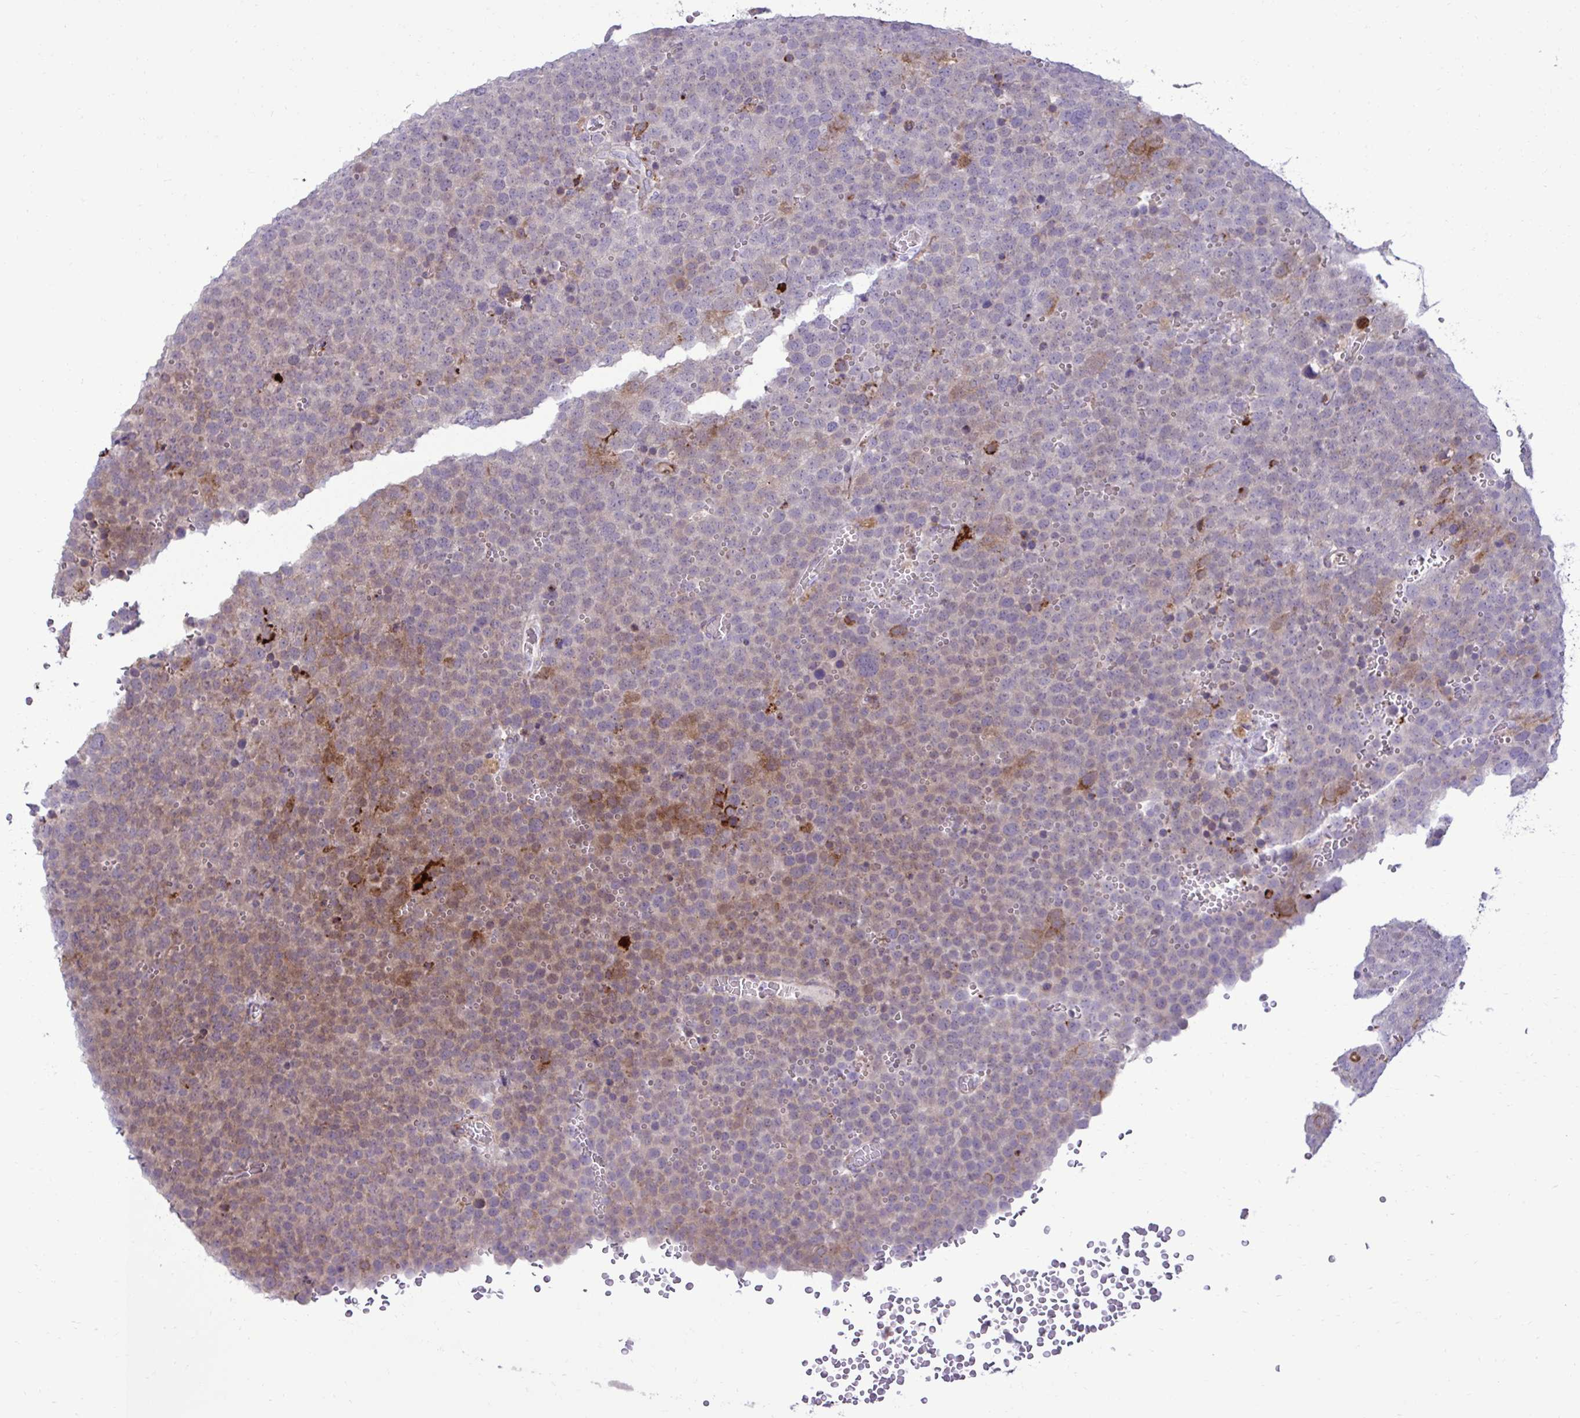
{"staining": {"intensity": "weak", "quantity": "25%-75%", "location": "cytoplasmic/membranous"}, "tissue": "testis cancer", "cell_type": "Tumor cells", "image_type": "cancer", "snomed": [{"axis": "morphology", "description": "Seminoma, NOS"}, {"axis": "topography", "description": "Testis"}], "caption": "Seminoma (testis) stained for a protein displays weak cytoplasmic/membranous positivity in tumor cells. (IHC, brightfield microscopy, high magnification).", "gene": "LIMS1", "patient": {"sex": "male", "age": 71}}